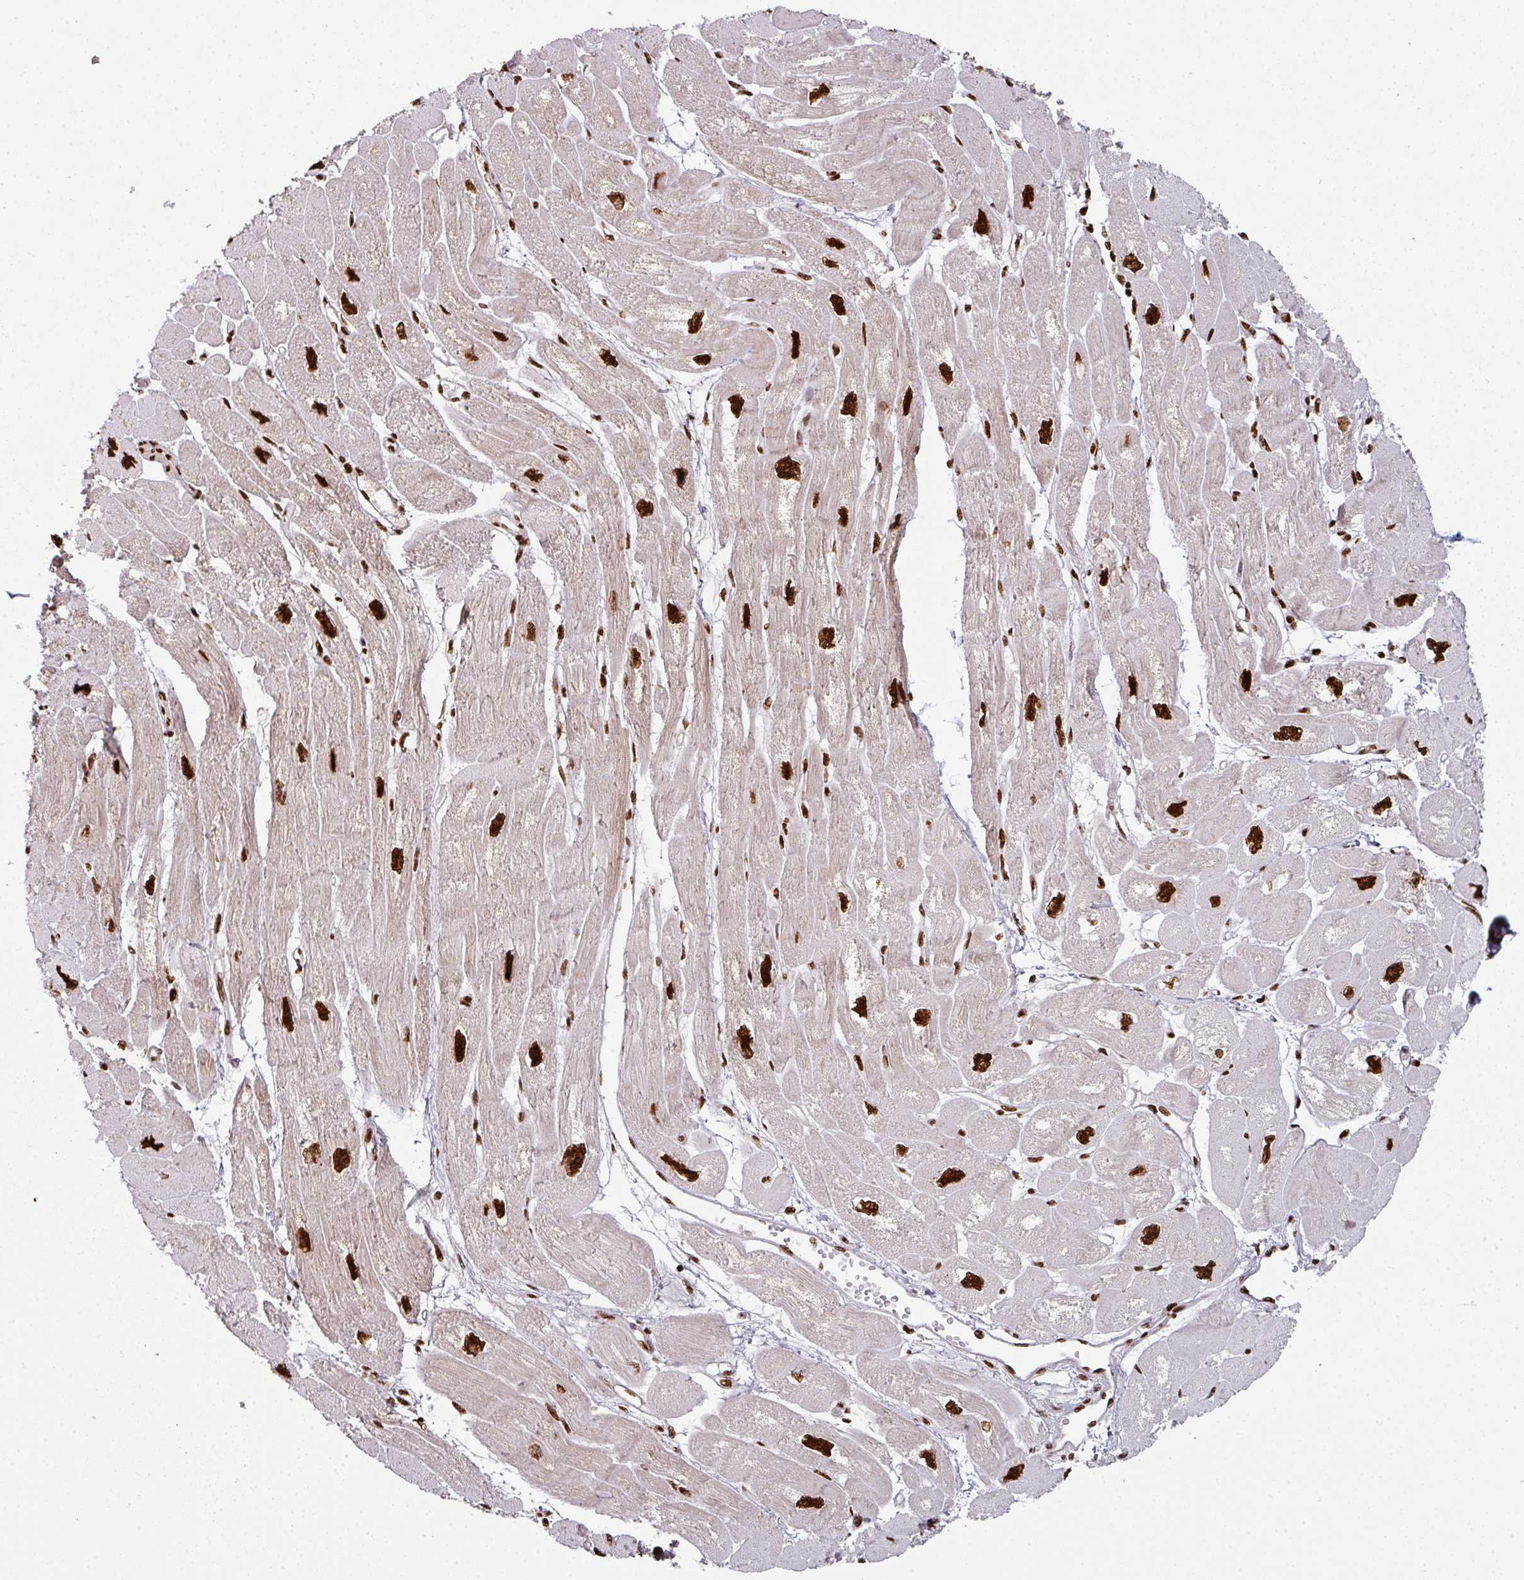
{"staining": {"intensity": "strong", "quantity": "25%-75%", "location": "cytoplasmic/membranous,nuclear"}, "tissue": "heart muscle", "cell_type": "Cardiomyocytes", "image_type": "normal", "snomed": [{"axis": "morphology", "description": "Normal tissue, NOS"}, {"axis": "topography", "description": "Heart"}], "caption": "Immunohistochemical staining of benign heart muscle demonstrates strong cytoplasmic/membranous,nuclear protein expression in about 25%-75% of cardiomyocytes.", "gene": "SIK3", "patient": {"sex": "male", "age": 42}}